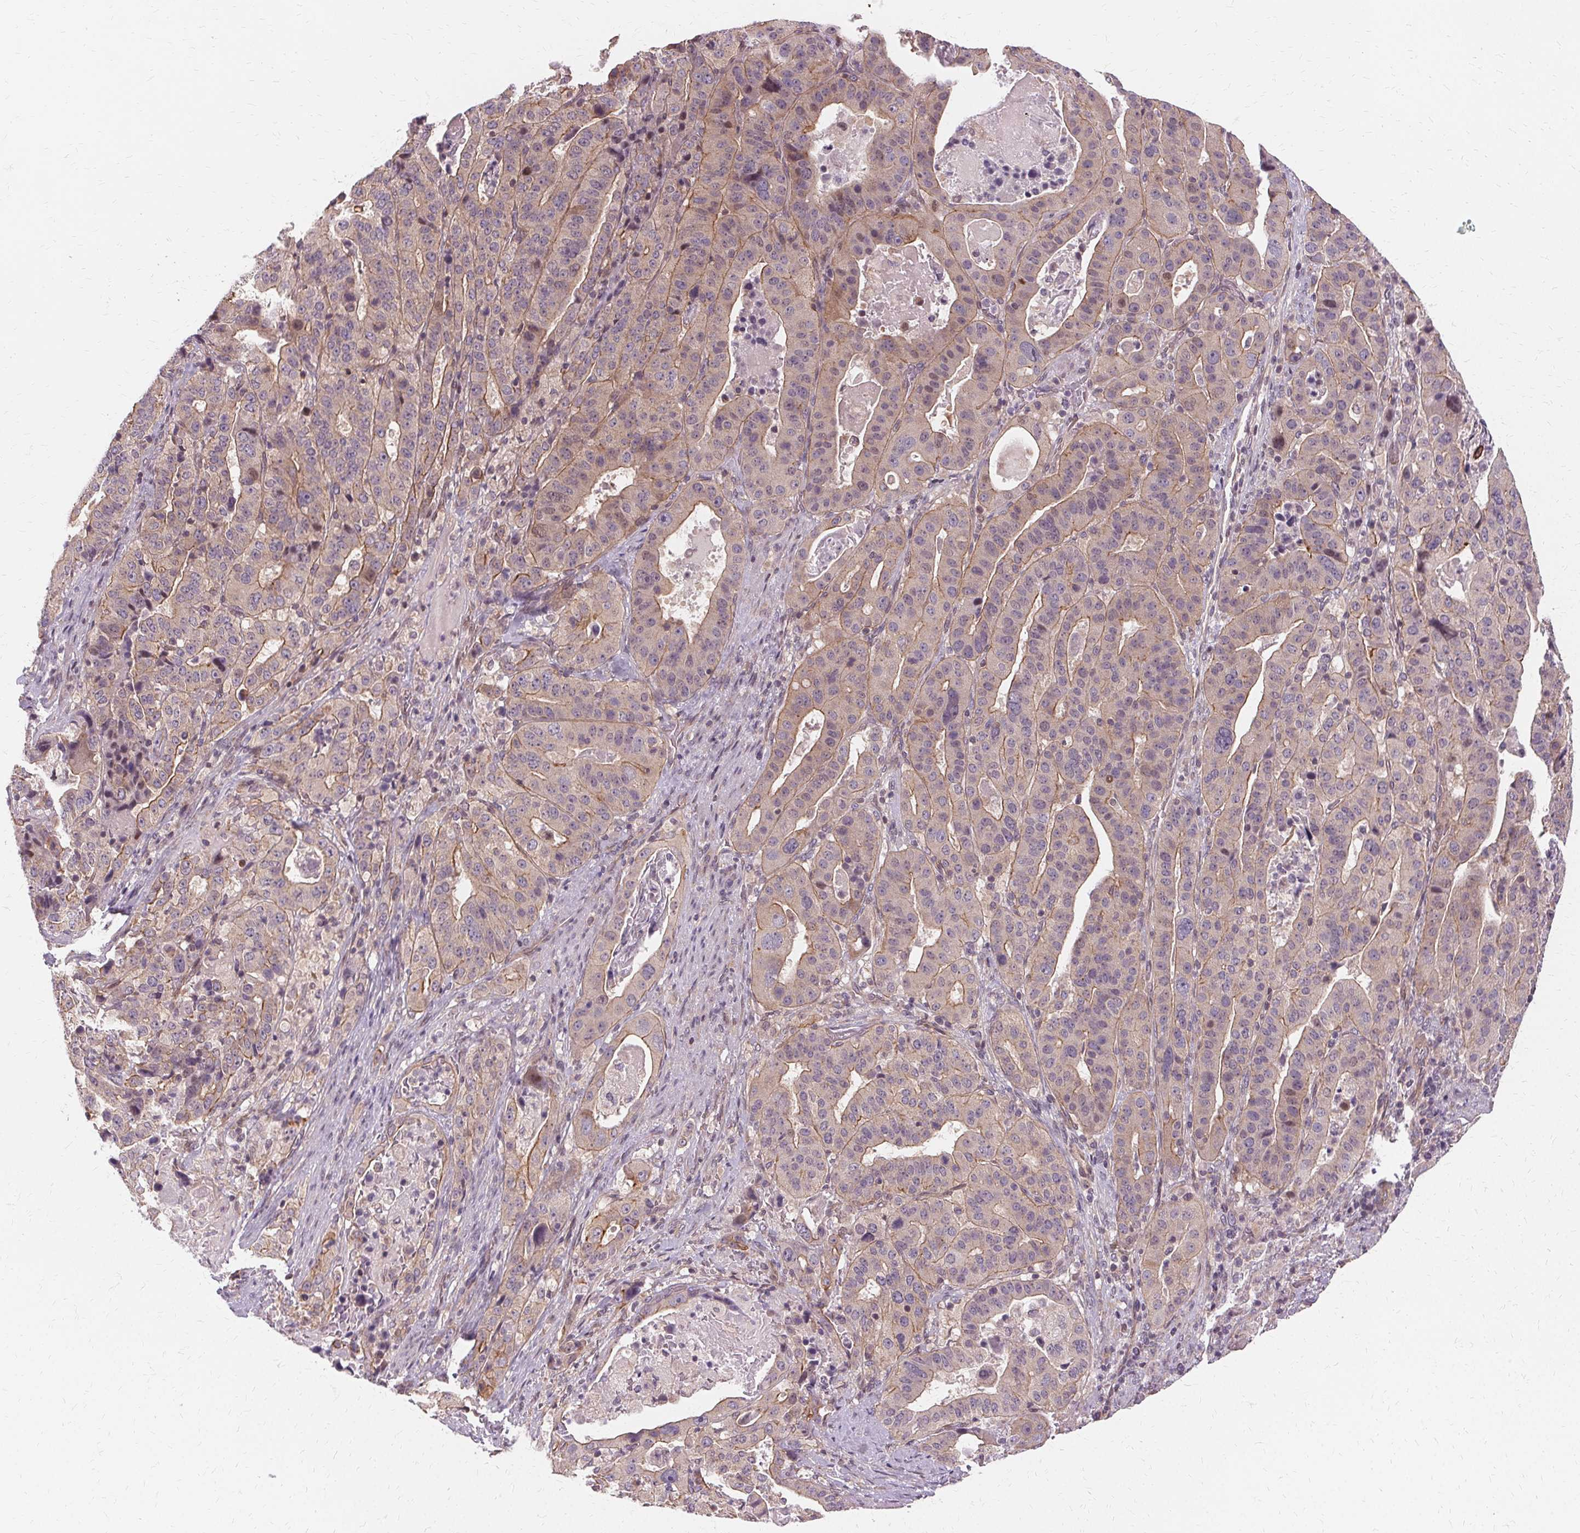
{"staining": {"intensity": "weak", "quantity": "25%-75%", "location": "cytoplasmic/membranous"}, "tissue": "stomach cancer", "cell_type": "Tumor cells", "image_type": "cancer", "snomed": [{"axis": "morphology", "description": "Adenocarcinoma, NOS"}, {"axis": "topography", "description": "Stomach"}], "caption": "Immunohistochemistry of human stomach cancer shows low levels of weak cytoplasmic/membranous staining in about 25%-75% of tumor cells.", "gene": "USP8", "patient": {"sex": "male", "age": 48}}